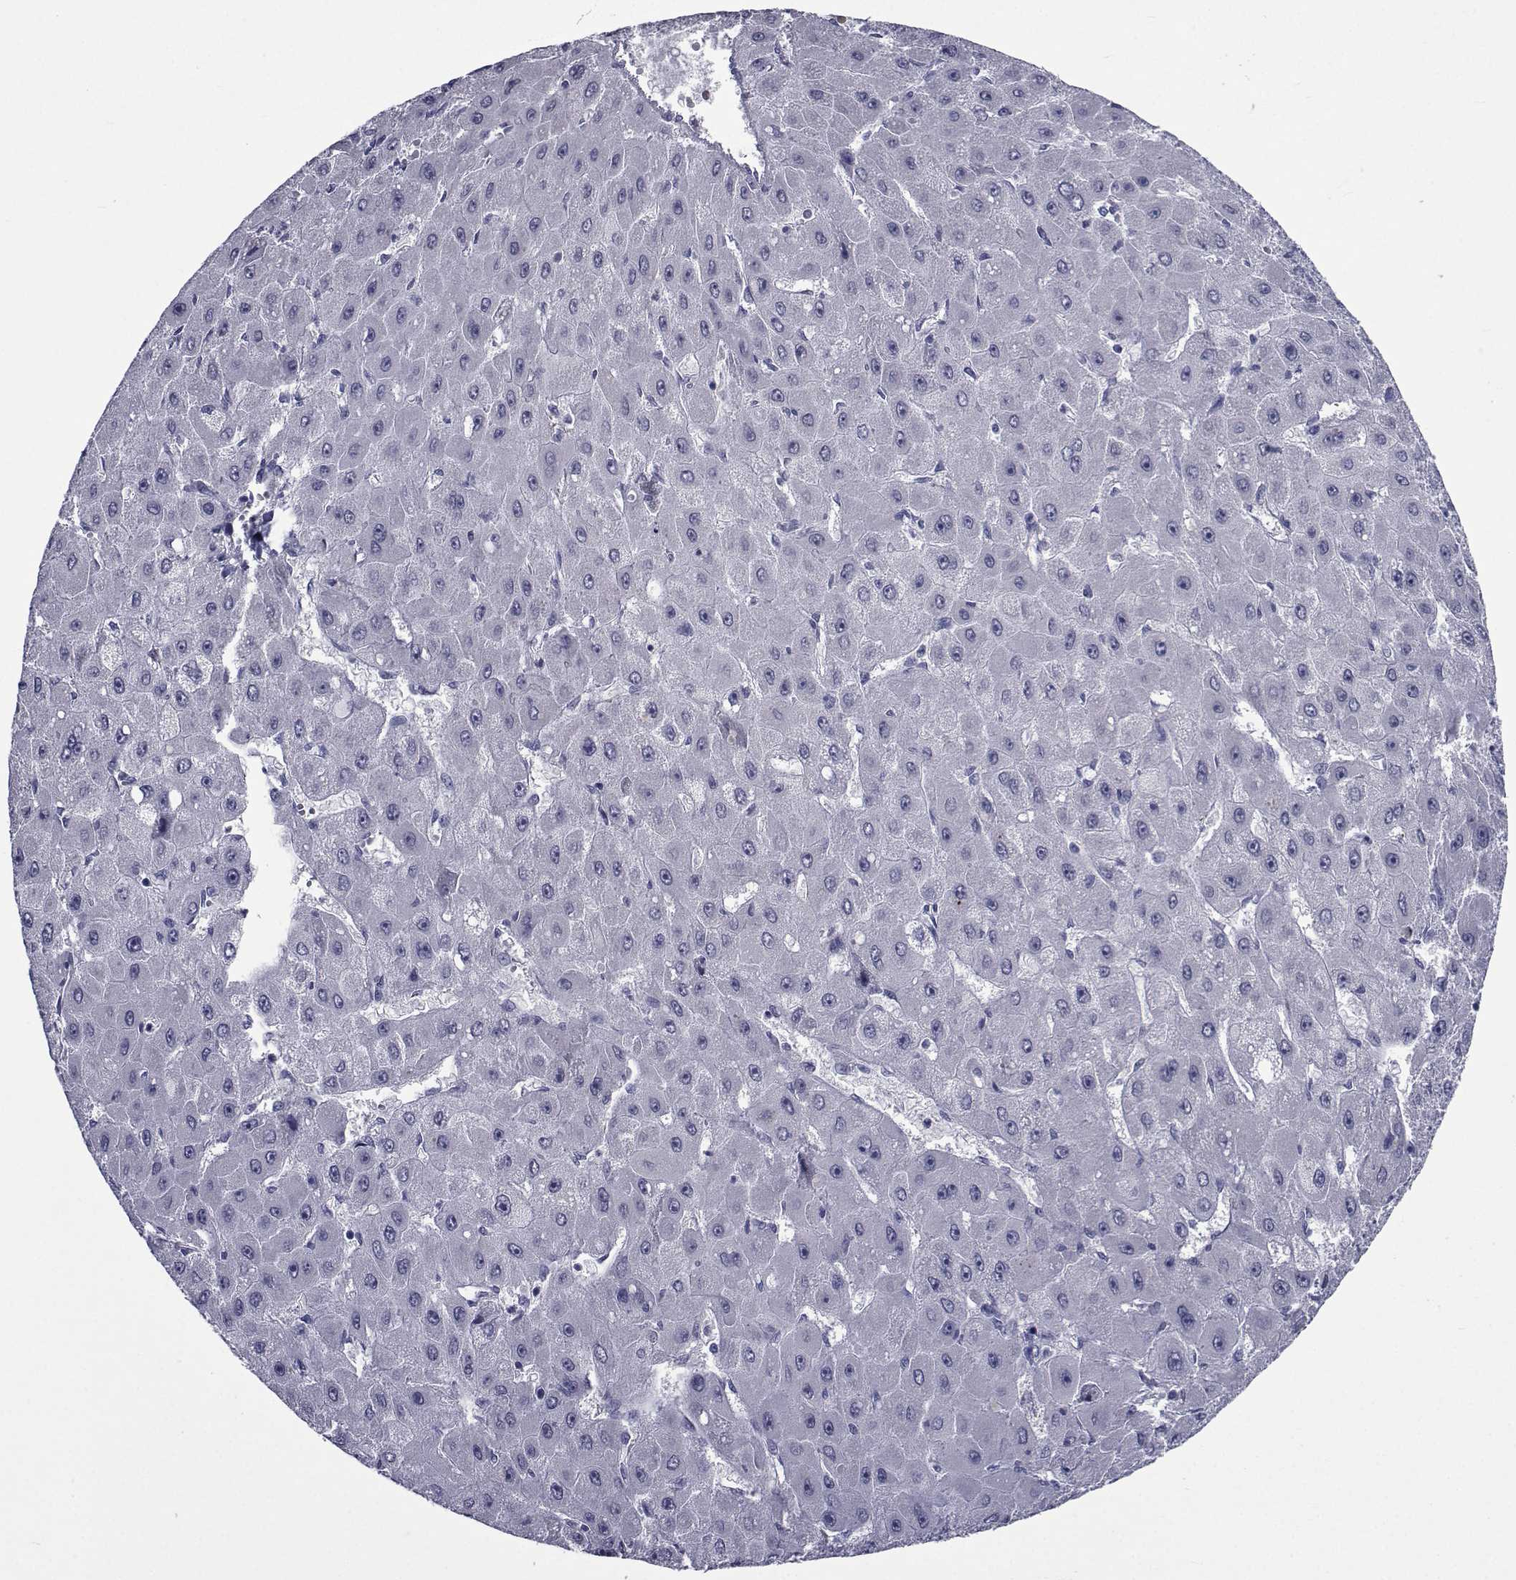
{"staining": {"intensity": "negative", "quantity": "none", "location": "none"}, "tissue": "liver cancer", "cell_type": "Tumor cells", "image_type": "cancer", "snomed": [{"axis": "morphology", "description": "Carcinoma, Hepatocellular, NOS"}, {"axis": "topography", "description": "Liver"}], "caption": "Tumor cells show no significant protein staining in hepatocellular carcinoma (liver).", "gene": "SEMA5B", "patient": {"sex": "female", "age": 25}}